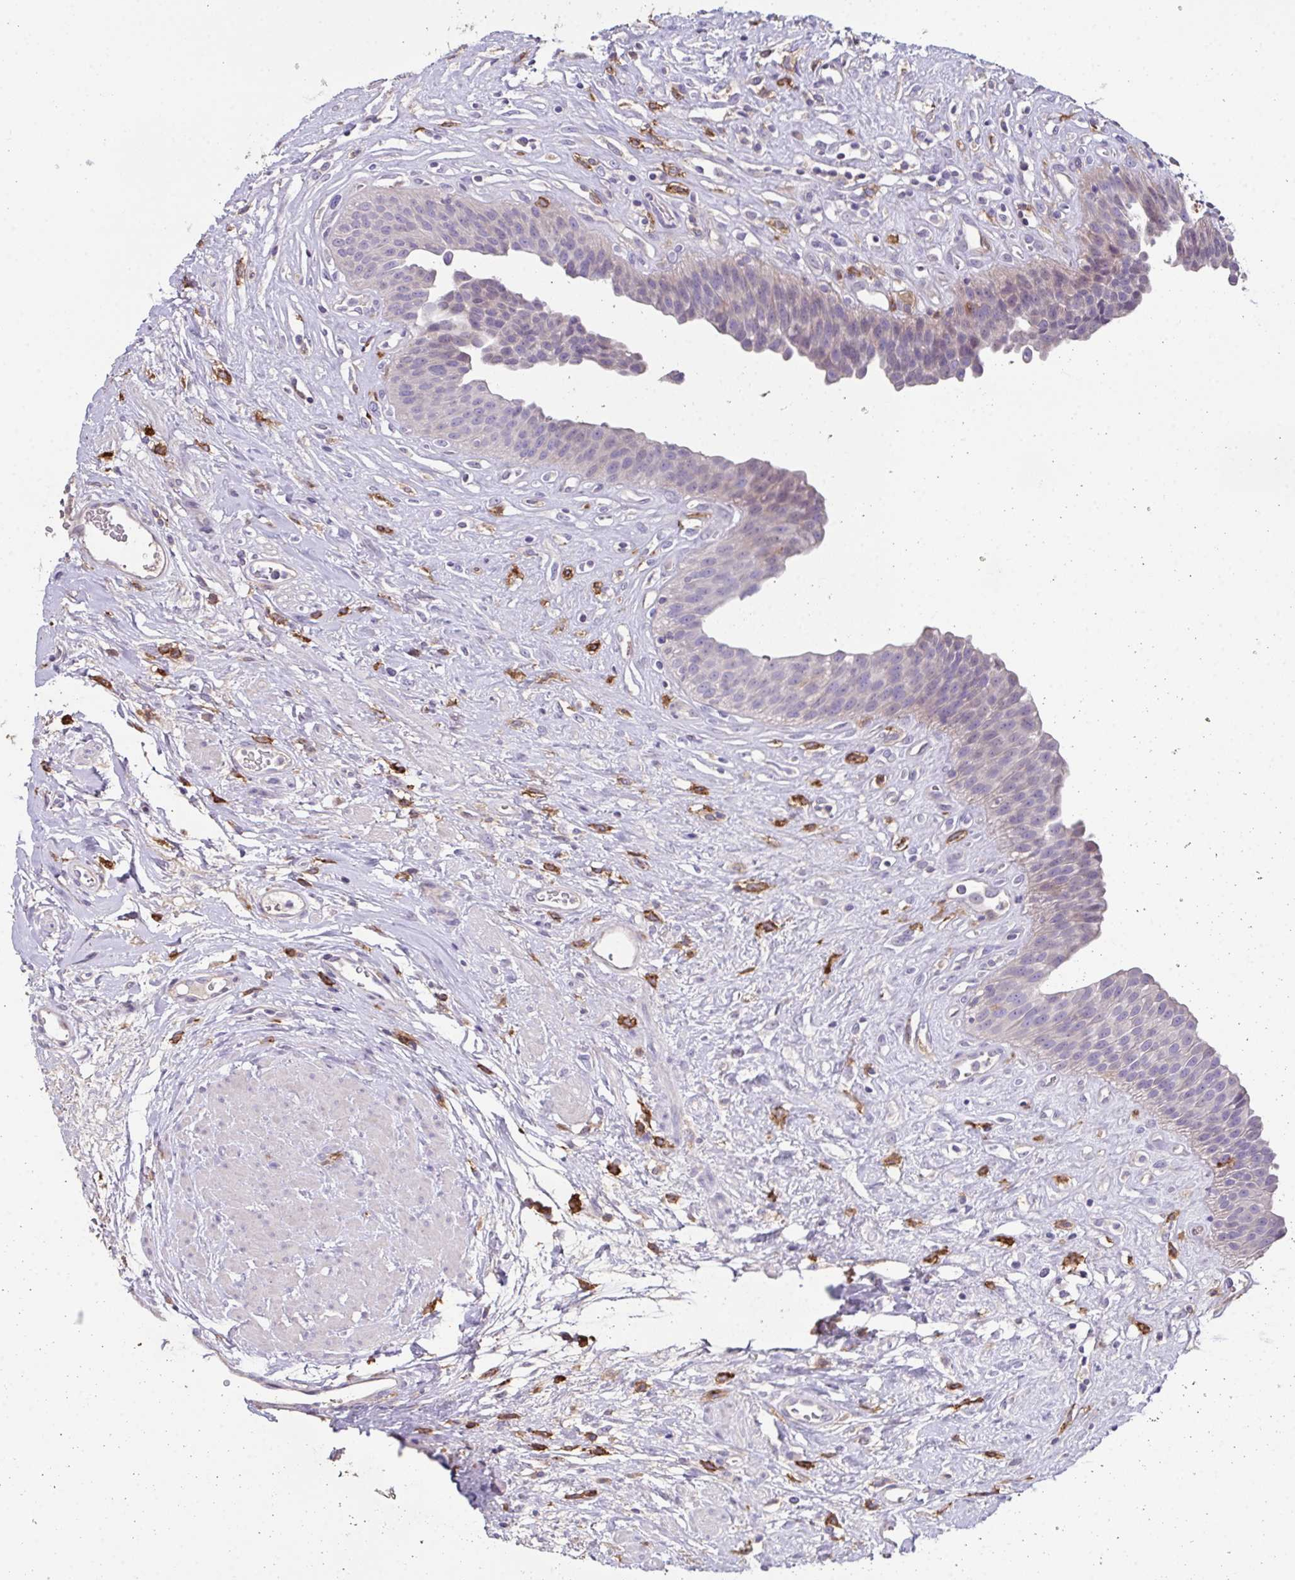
{"staining": {"intensity": "negative", "quantity": "none", "location": "none"}, "tissue": "urinary bladder", "cell_type": "Urothelial cells", "image_type": "normal", "snomed": [{"axis": "morphology", "description": "Normal tissue, NOS"}, {"axis": "topography", "description": "Urinary bladder"}], "caption": "Histopathology image shows no protein expression in urothelial cells of unremarkable urinary bladder.", "gene": "MARCO", "patient": {"sex": "female", "age": 56}}